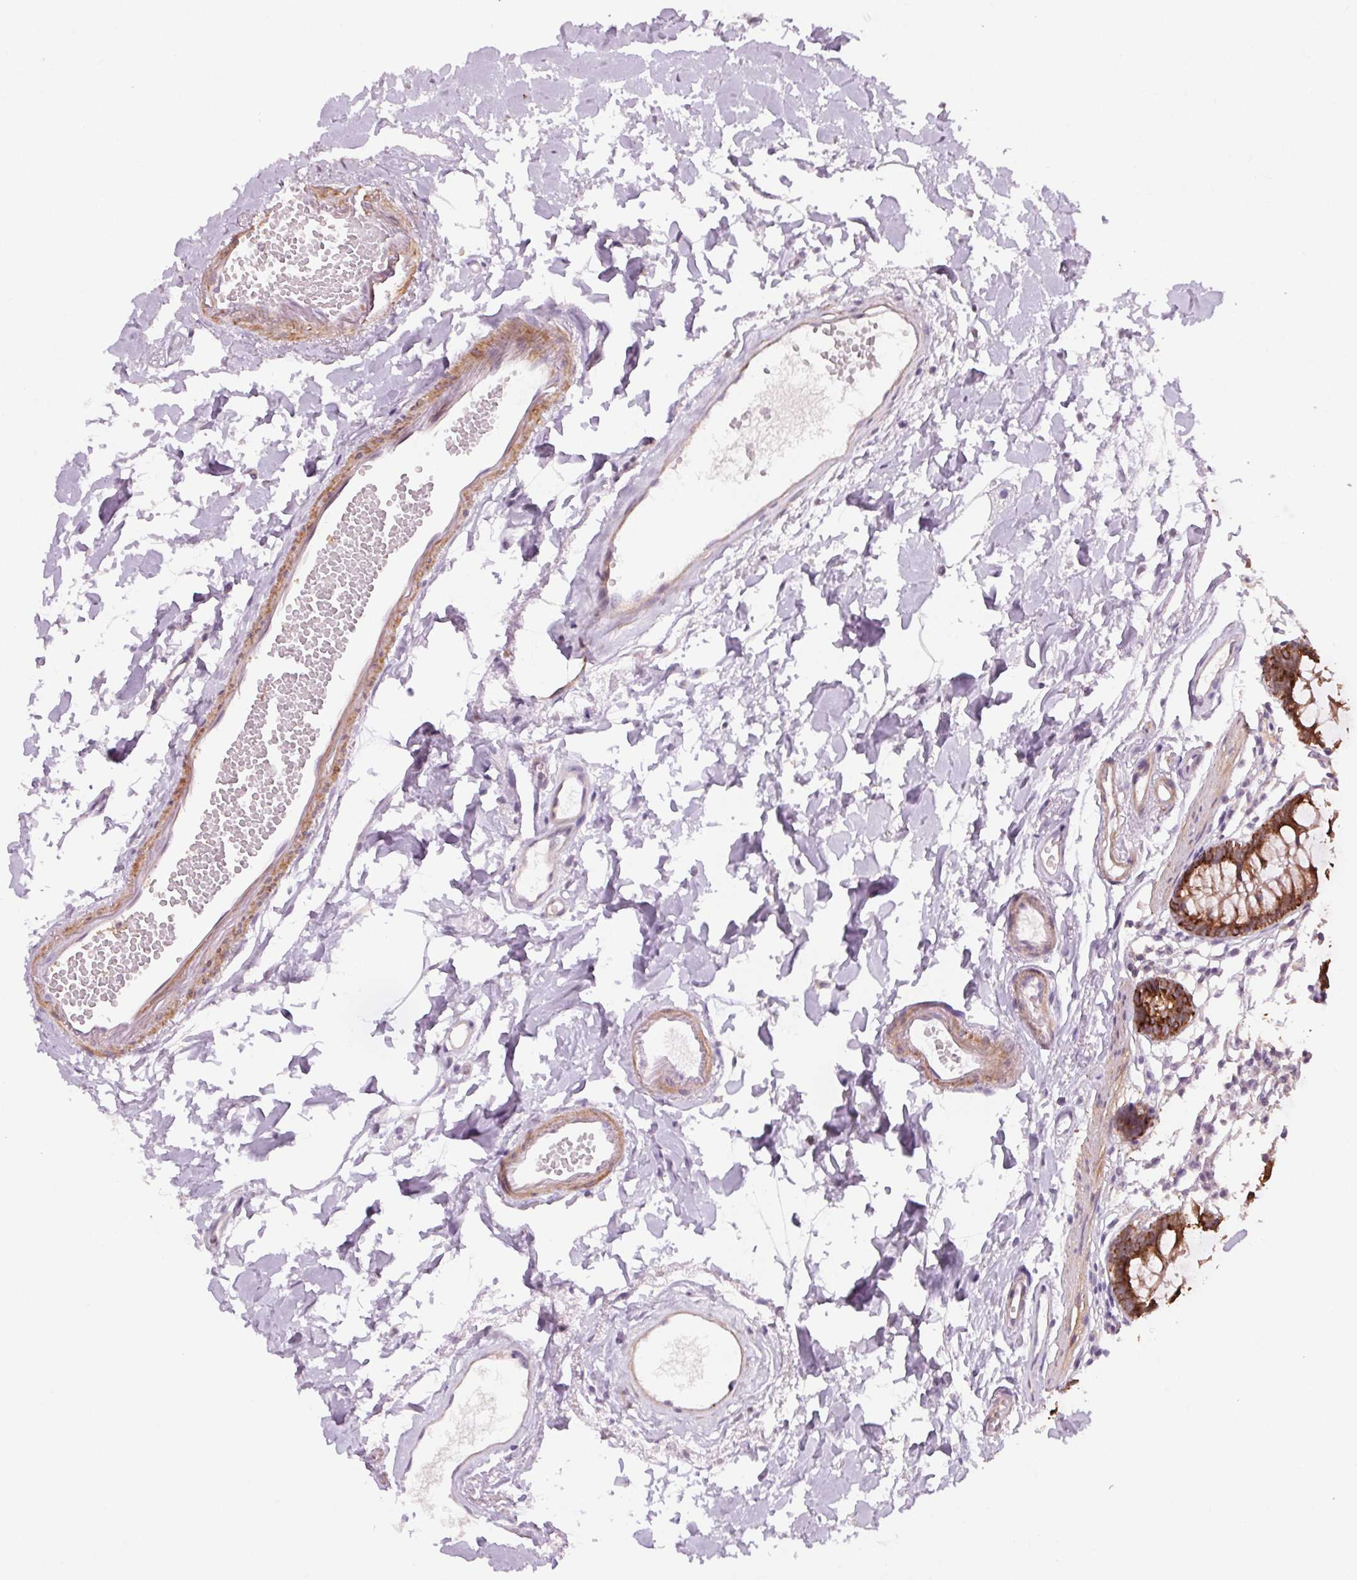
{"staining": {"intensity": "negative", "quantity": "none", "location": "none"}, "tissue": "colon", "cell_type": "Endothelial cells", "image_type": "normal", "snomed": [{"axis": "morphology", "description": "Normal tissue, NOS"}, {"axis": "topography", "description": "Colon"}], "caption": "Immunohistochemistry micrograph of normal colon stained for a protein (brown), which displays no expression in endothelial cells.", "gene": "HHLA2", "patient": {"sex": "female", "age": 84}}